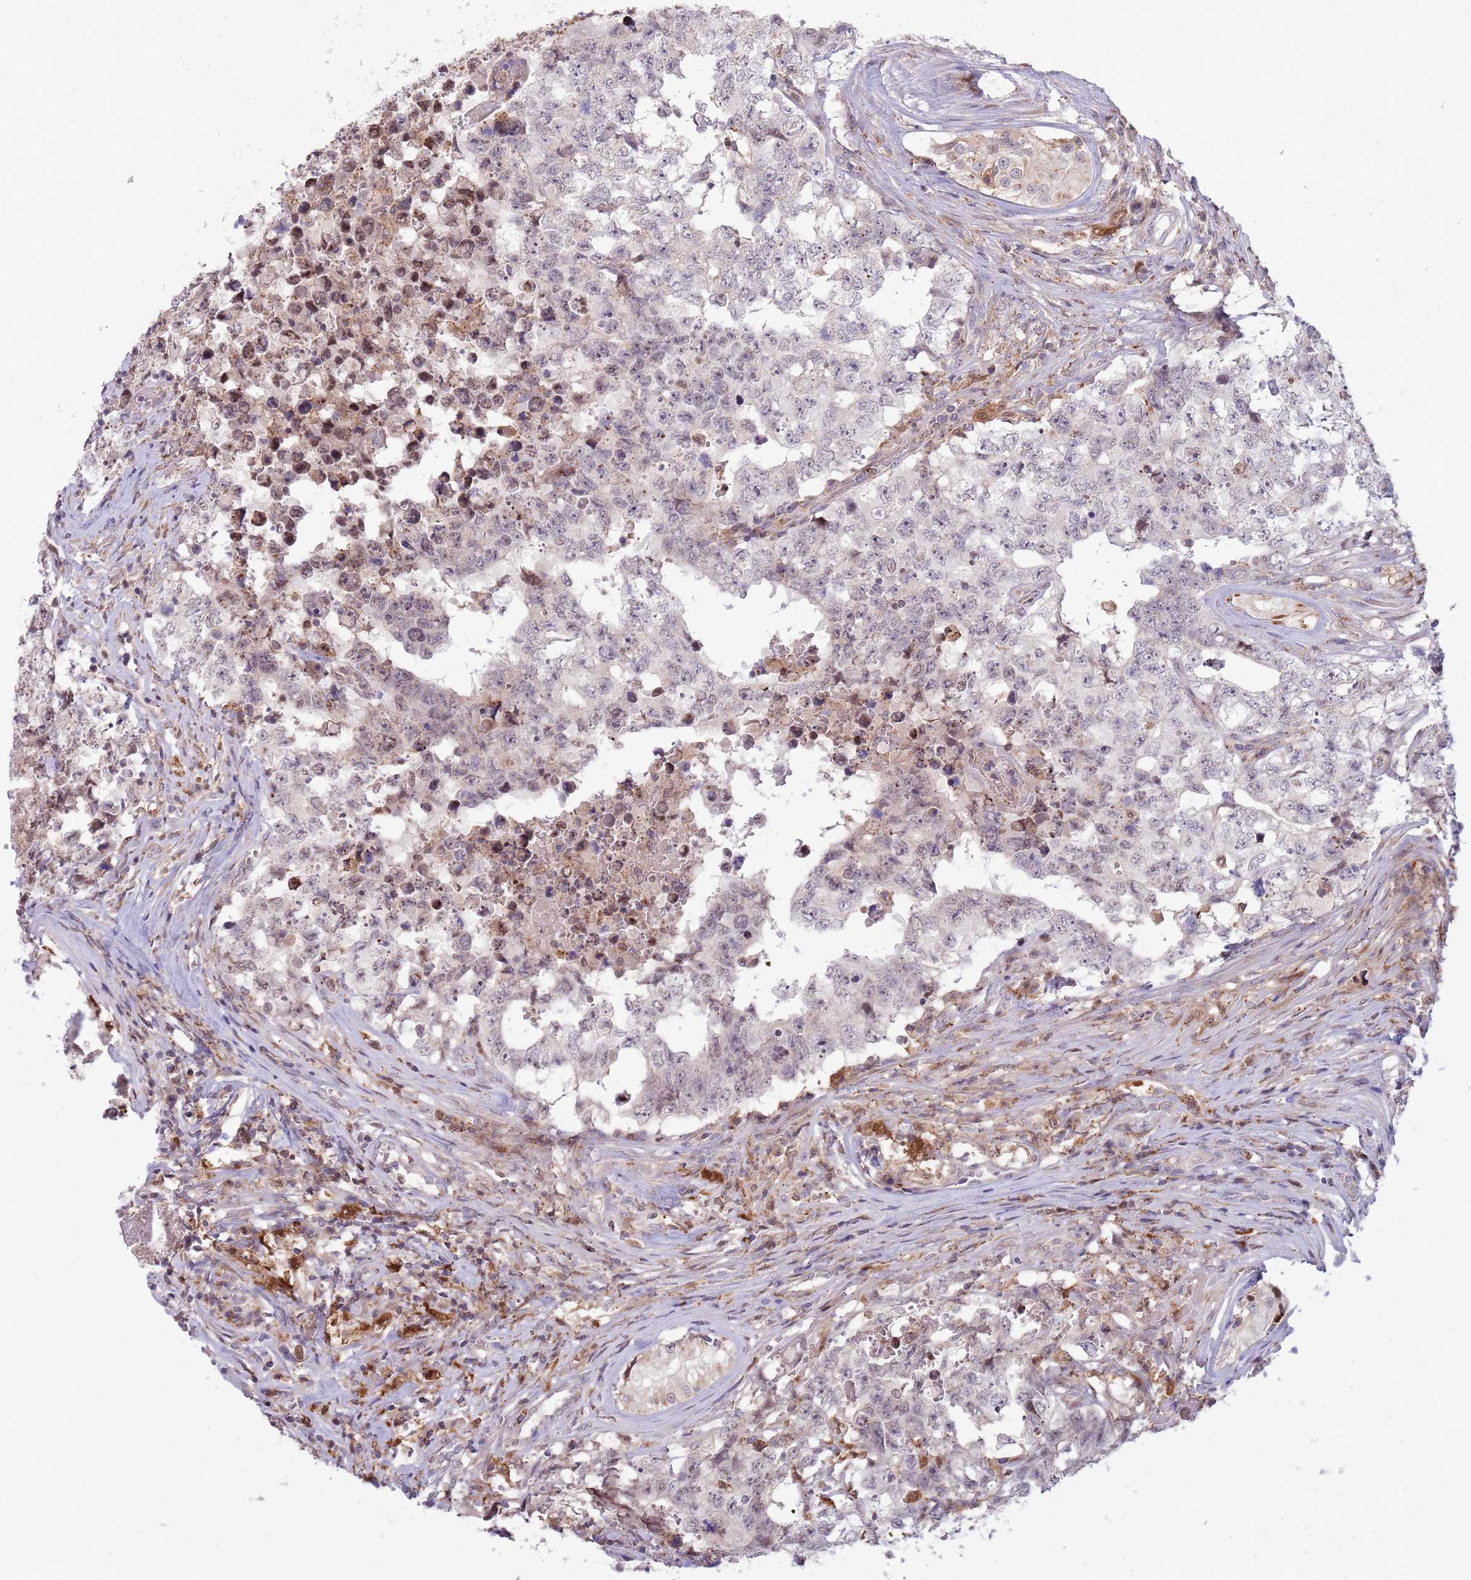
{"staining": {"intensity": "negative", "quantity": "none", "location": "none"}, "tissue": "testis cancer", "cell_type": "Tumor cells", "image_type": "cancer", "snomed": [{"axis": "morphology", "description": "Normal tissue, NOS"}, {"axis": "morphology", "description": "Carcinoma, Embryonal, NOS"}, {"axis": "topography", "description": "Testis"}, {"axis": "topography", "description": "Epididymis"}], "caption": "This image is of embryonal carcinoma (testis) stained with immunohistochemistry to label a protein in brown with the nuclei are counter-stained blue. There is no expression in tumor cells.", "gene": "CCNJL", "patient": {"sex": "male", "age": 25}}